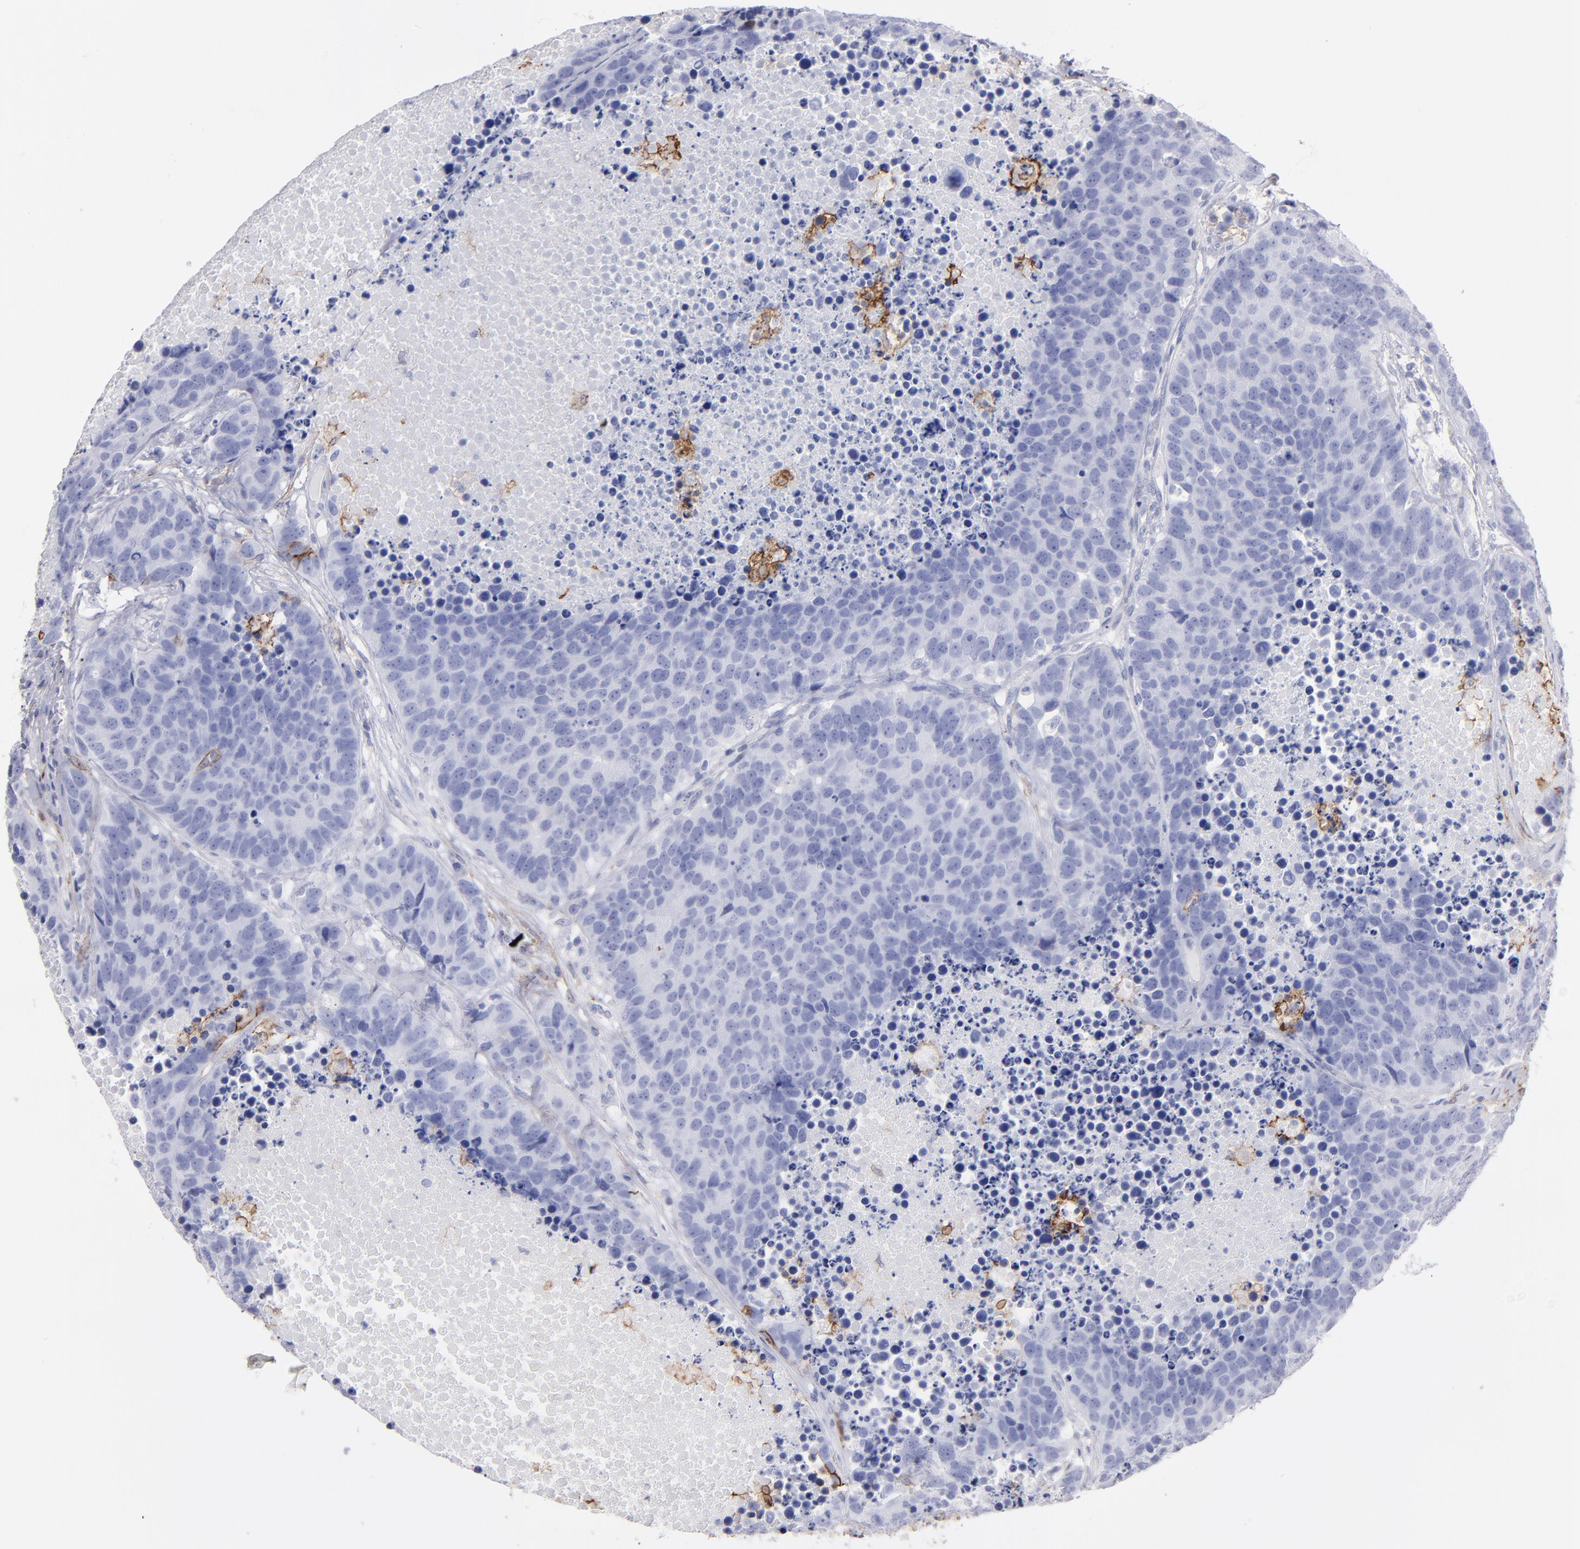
{"staining": {"intensity": "negative", "quantity": "none", "location": "none"}, "tissue": "carcinoid", "cell_type": "Tumor cells", "image_type": "cancer", "snomed": [{"axis": "morphology", "description": "Carcinoid, malignant, NOS"}, {"axis": "topography", "description": "Lung"}], "caption": "The photomicrograph reveals no significant expression in tumor cells of carcinoid.", "gene": "AHNAK2", "patient": {"sex": "male", "age": 60}}